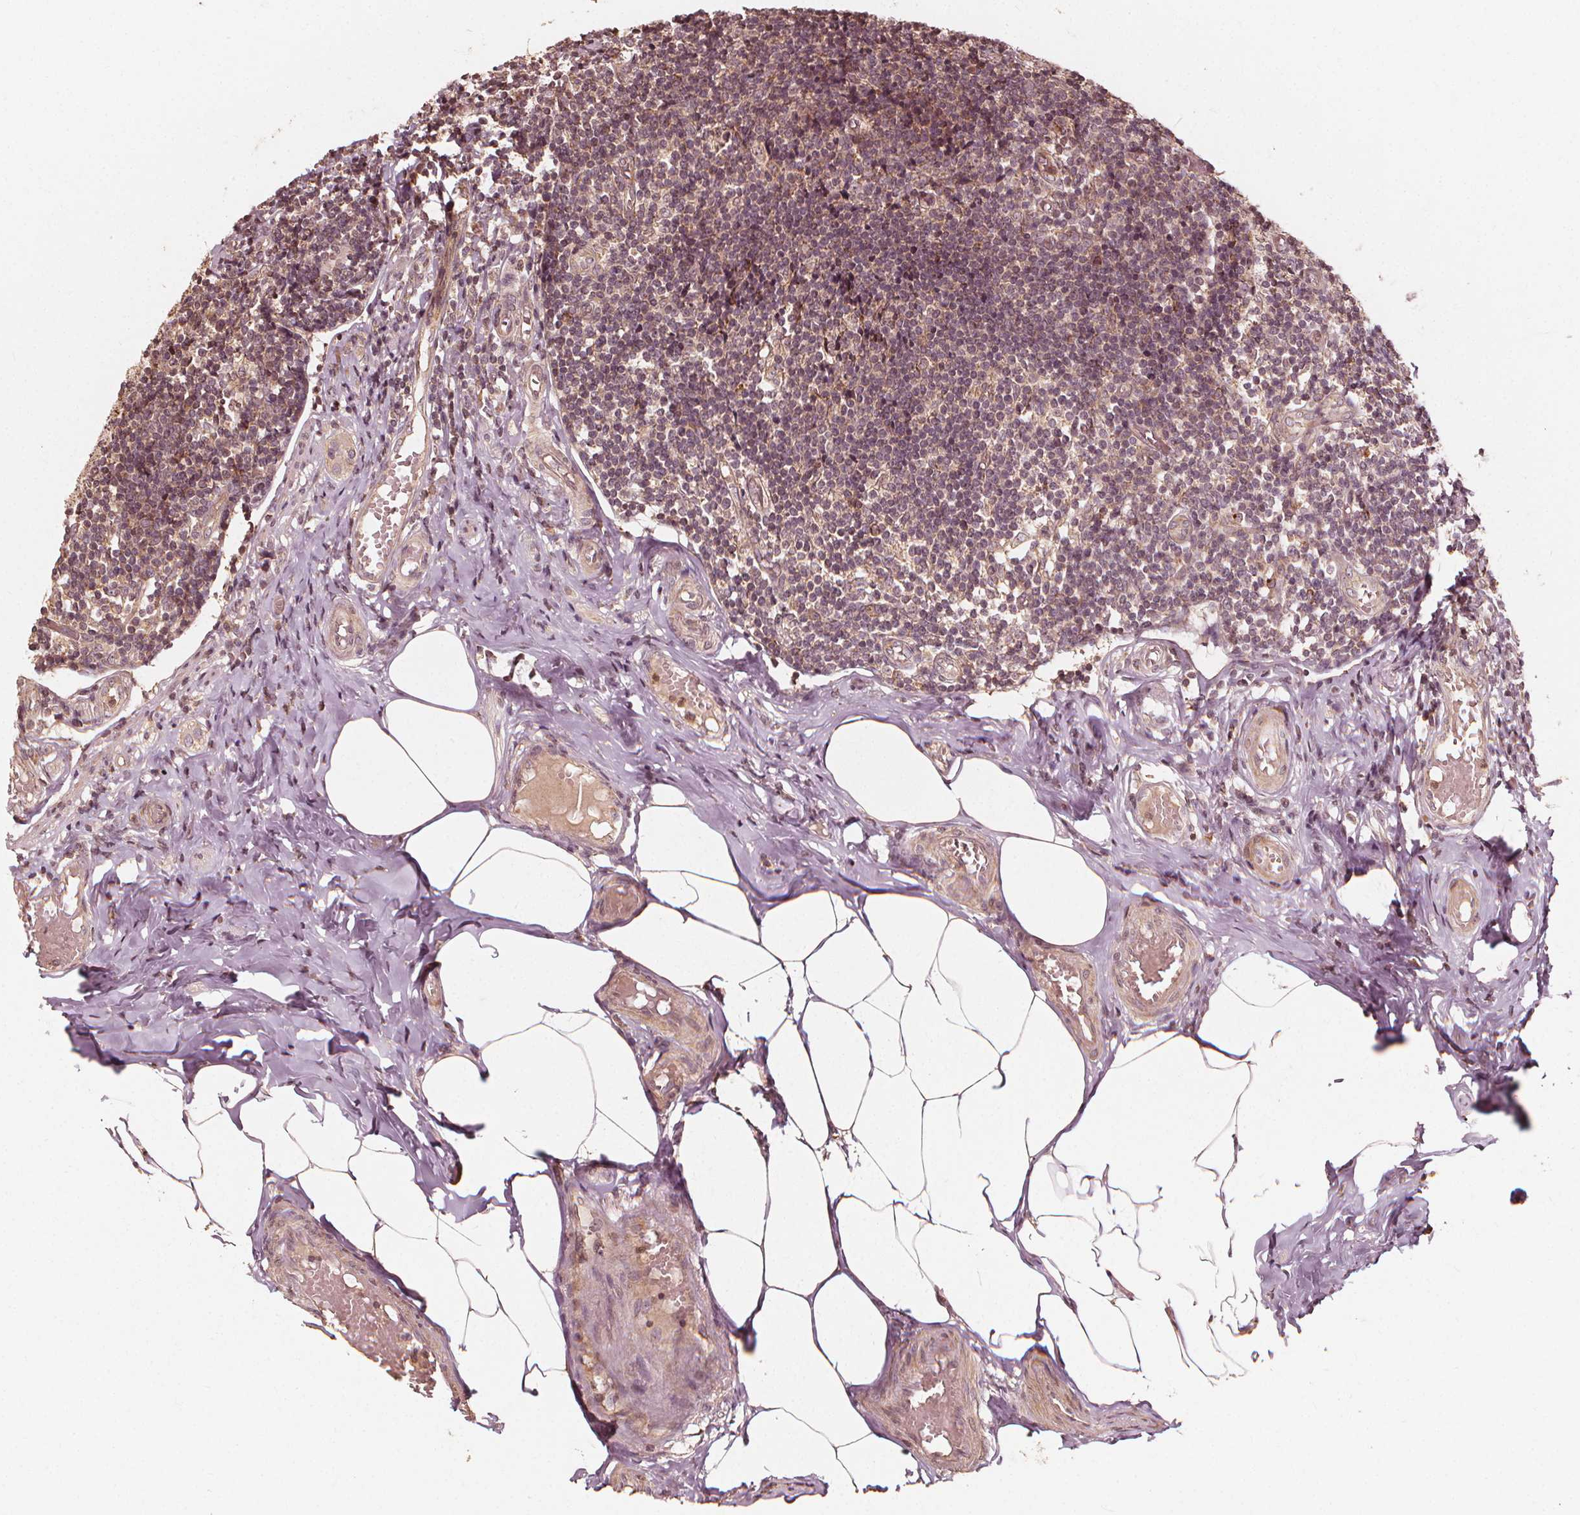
{"staining": {"intensity": "moderate", "quantity": ">75%", "location": "cytoplasmic/membranous"}, "tissue": "appendix", "cell_type": "Glandular cells", "image_type": "normal", "snomed": [{"axis": "morphology", "description": "Normal tissue, NOS"}, {"axis": "topography", "description": "Appendix"}], "caption": "Protein staining of normal appendix displays moderate cytoplasmic/membranous expression in about >75% of glandular cells.", "gene": "NPC1", "patient": {"sex": "female", "age": 32}}